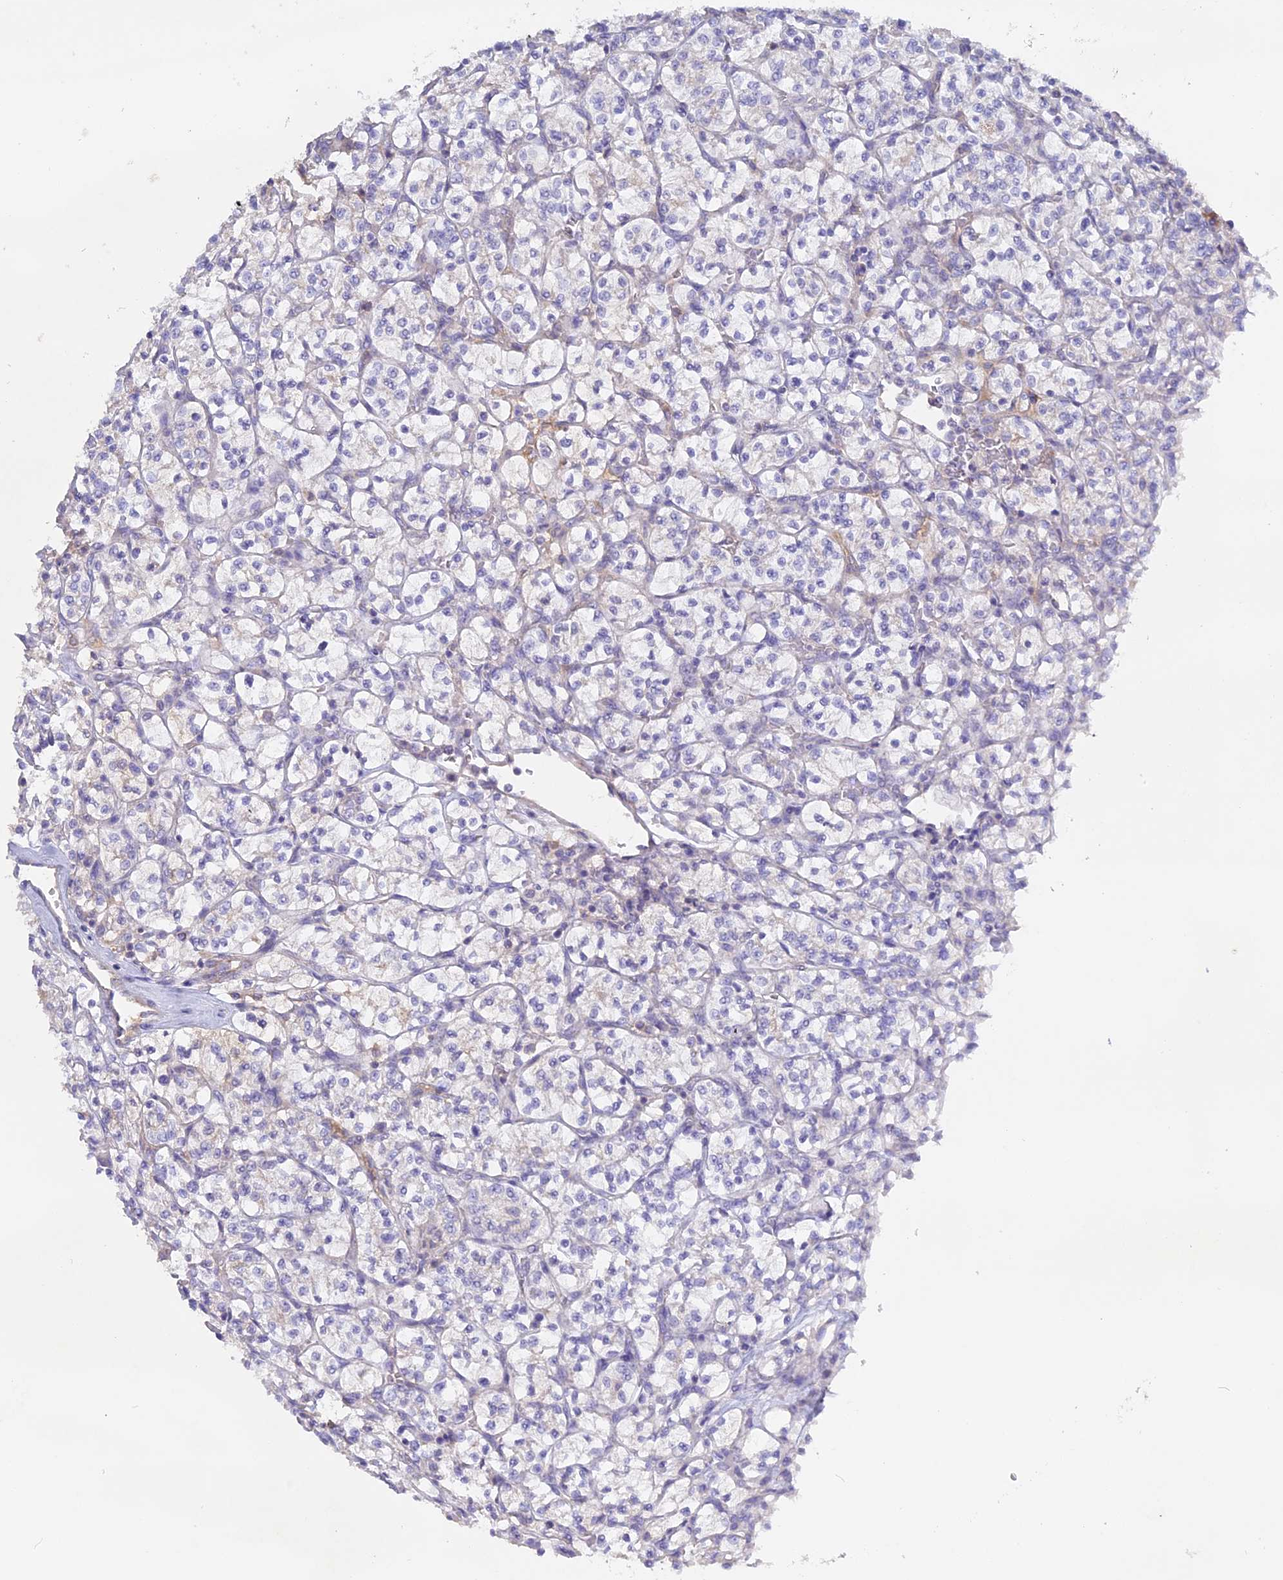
{"staining": {"intensity": "negative", "quantity": "none", "location": "none"}, "tissue": "renal cancer", "cell_type": "Tumor cells", "image_type": "cancer", "snomed": [{"axis": "morphology", "description": "Adenocarcinoma, NOS"}, {"axis": "topography", "description": "Kidney"}], "caption": "The immunohistochemistry image has no significant staining in tumor cells of renal cancer tissue.", "gene": "ADGRA1", "patient": {"sex": "female", "age": 64}}